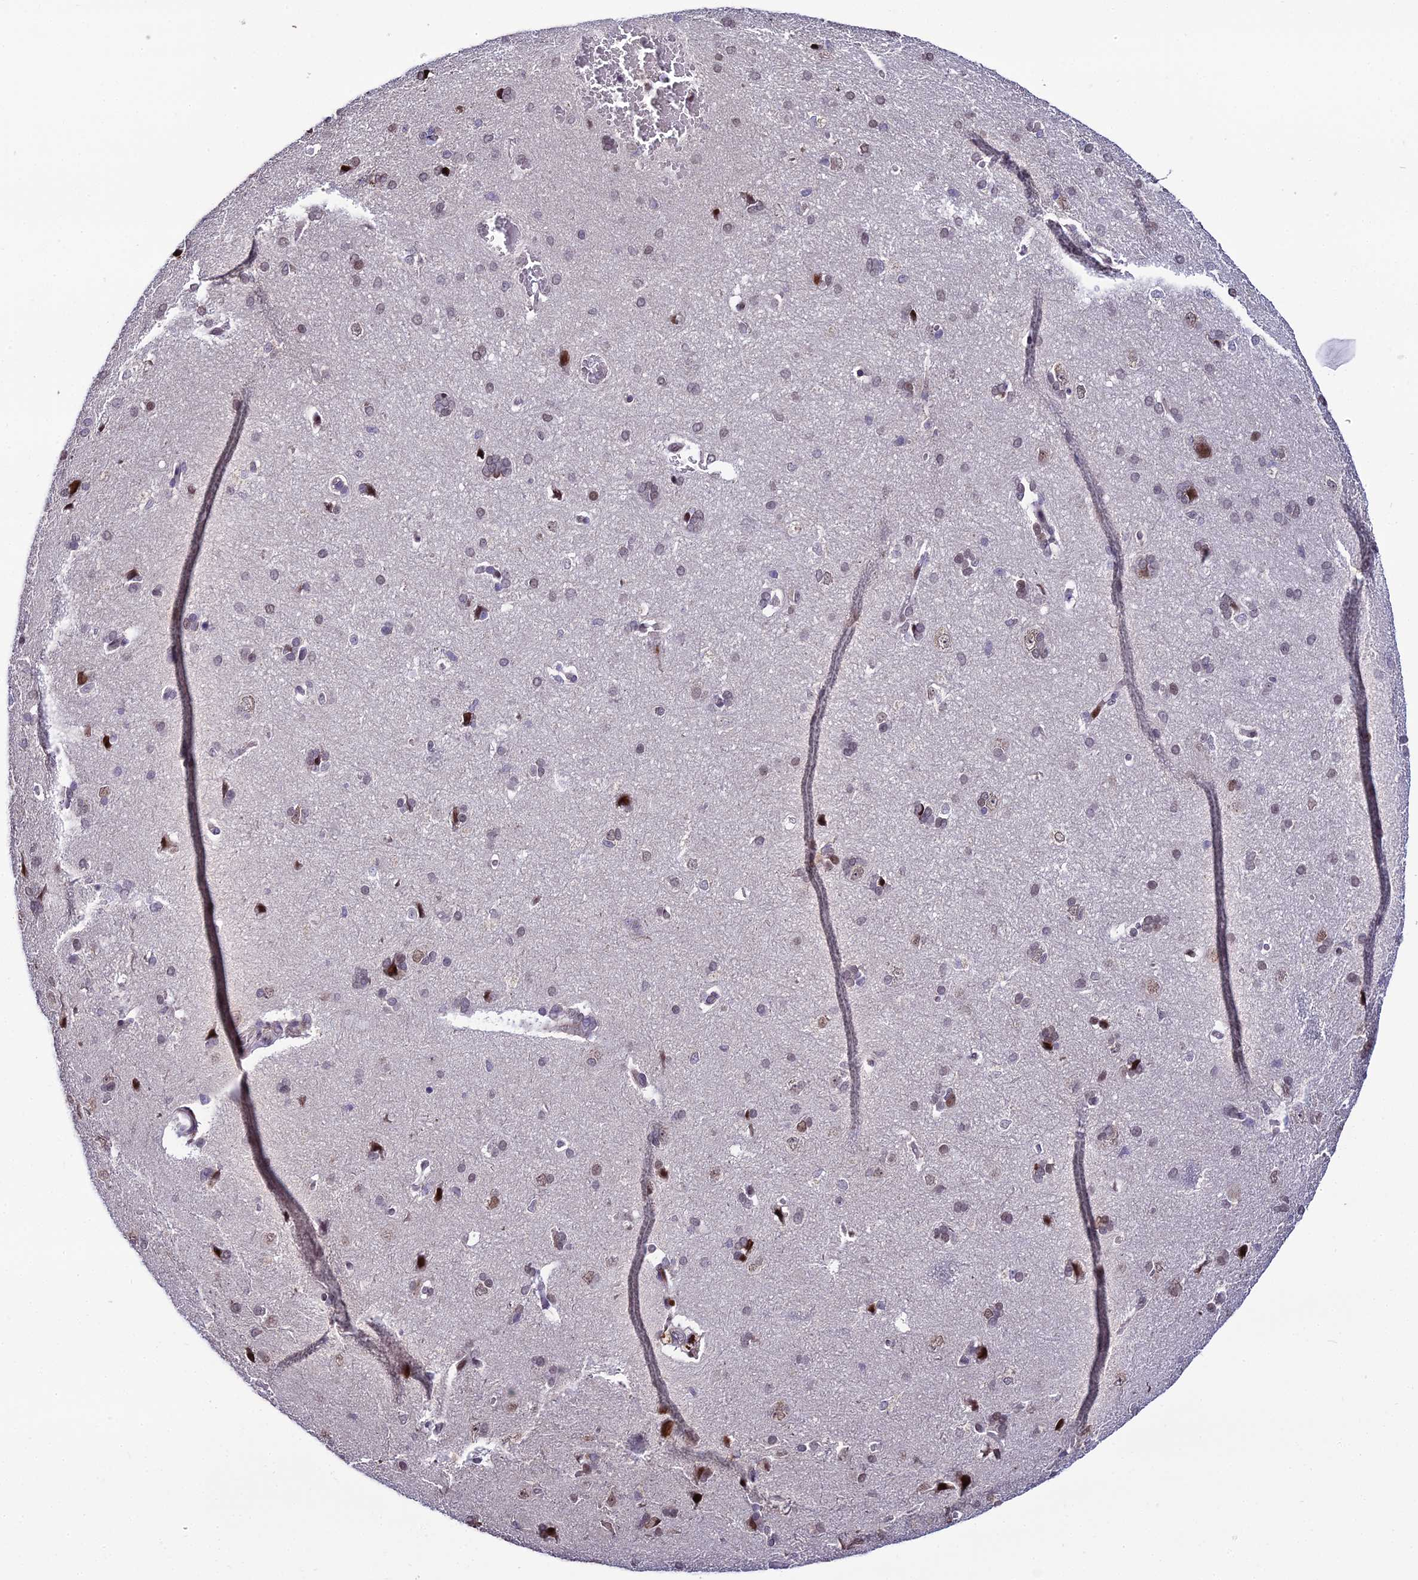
{"staining": {"intensity": "negative", "quantity": "none", "location": "none"}, "tissue": "cerebral cortex", "cell_type": "Endothelial cells", "image_type": "normal", "snomed": [{"axis": "morphology", "description": "Normal tissue, NOS"}, {"axis": "topography", "description": "Cerebral cortex"}], "caption": "The histopathology image demonstrates no significant positivity in endothelial cells of cerebral cortex.", "gene": "ZNF707", "patient": {"sex": "male", "age": 62}}